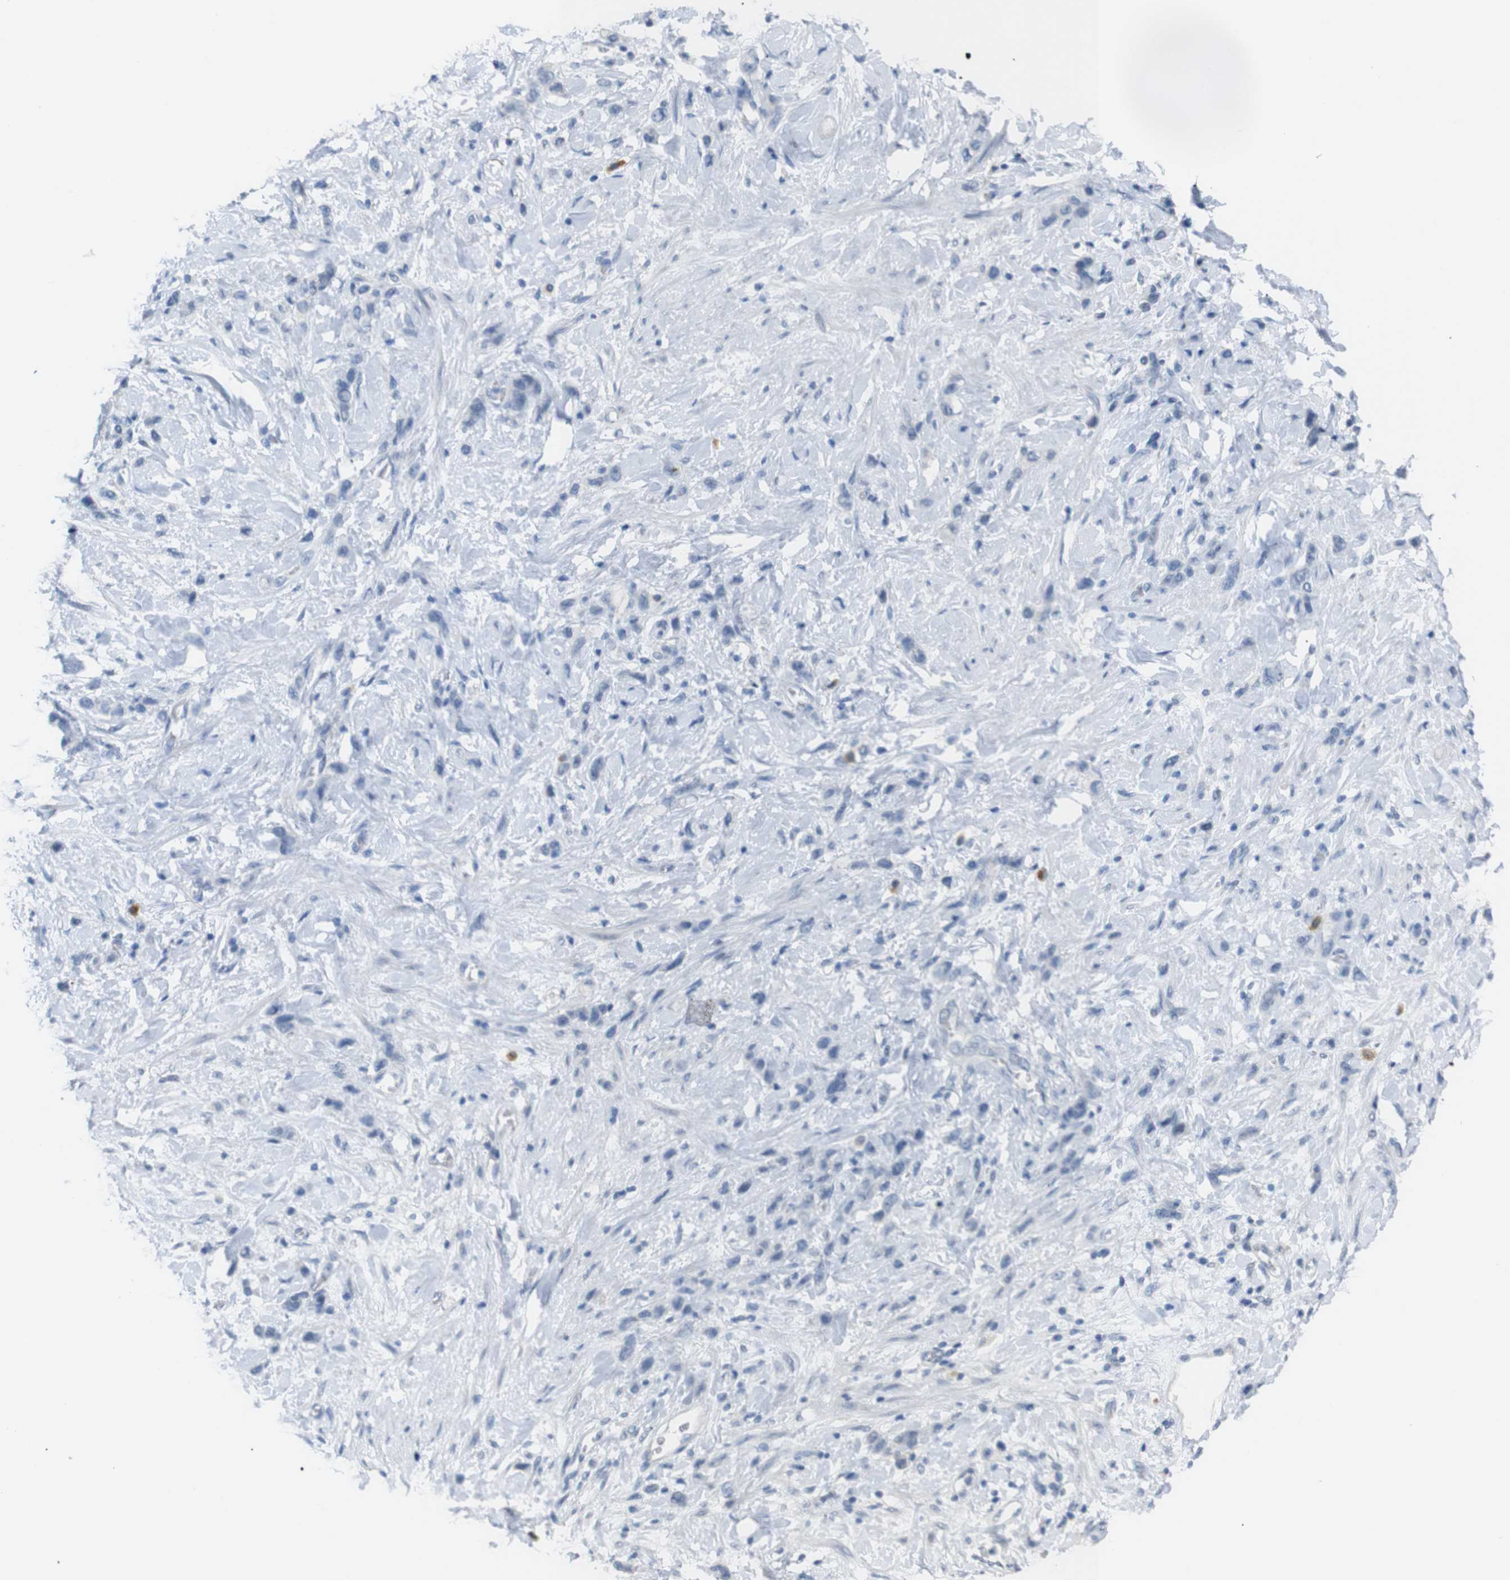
{"staining": {"intensity": "negative", "quantity": "none", "location": "none"}, "tissue": "stomach cancer", "cell_type": "Tumor cells", "image_type": "cancer", "snomed": [{"axis": "morphology", "description": "Adenocarcinoma, NOS"}, {"axis": "morphology", "description": "Adenocarcinoma, High grade"}, {"axis": "topography", "description": "Stomach, upper"}, {"axis": "topography", "description": "Stomach, lower"}], "caption": "An immunohistochemistry (IHC) image of high-grade adenocarcinoma (stomach) is shown. There is no staining in tumor cells of high-grade adenocarcinoma (stomach). The staining is performed using DAB (3,3'-diaminobenzidine) brown chromogen with nuclei counter-stained in using hematoxylin.", "gene": "CHRM5", "patient": {"sex": "female", "age": 65}}